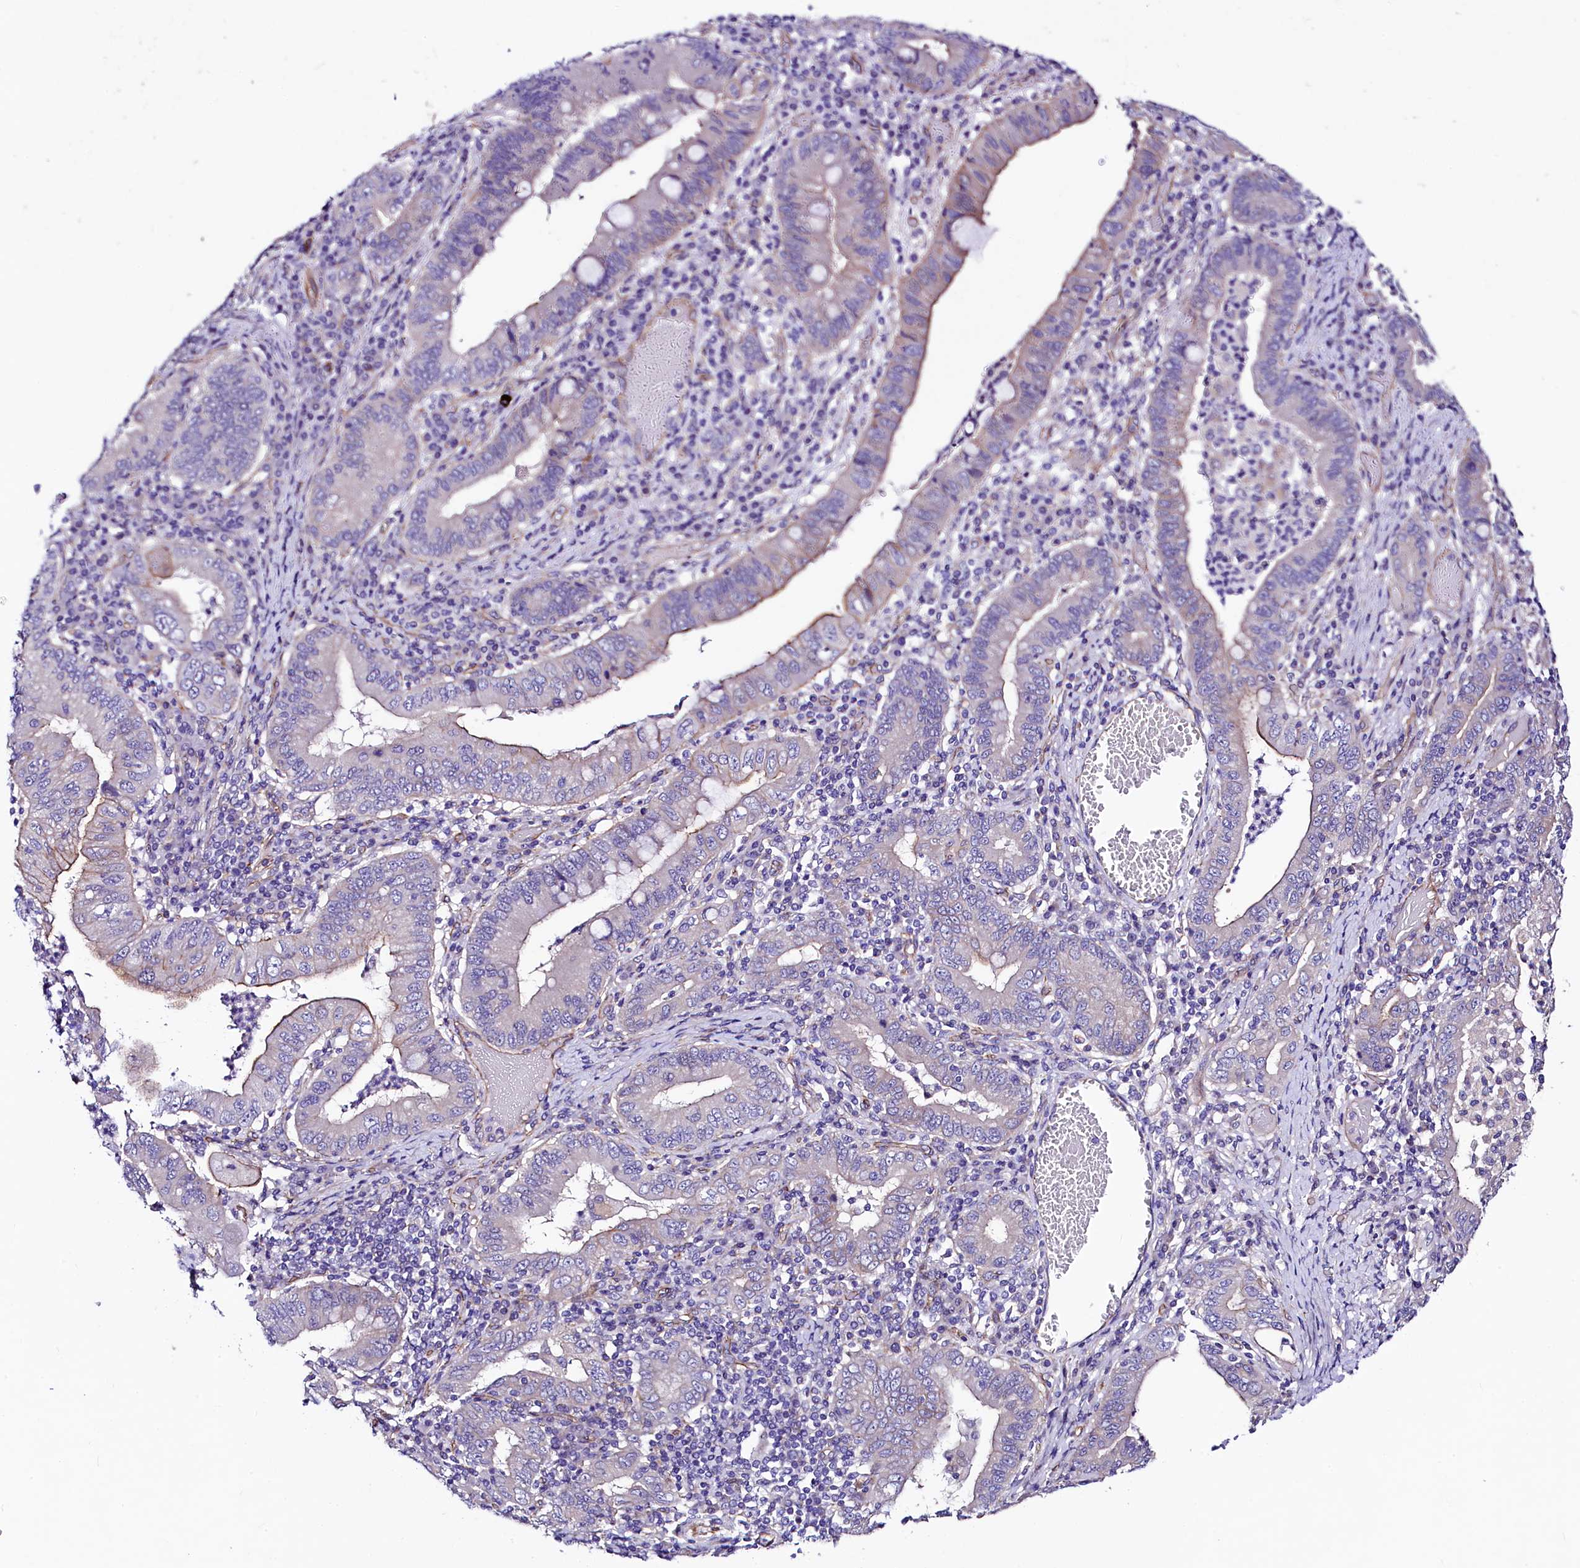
{"staining": {"intensity": "negative", "quantity": "none", "location": "none"}, "tissue": "stomach cancer", "cell_type": "Tumor cells", "image_type": "cancer", "snomed": [{"axis": "morphology", "description": "Normal tissue, NOS"}, {"axis": "morphology", "description": "Adenocarcinoma, NOS"}, {"axis": "topography", "description": "Esophagus"}, {"axis": "topography", "description": "Stomach, upper"}, {"axis": "topography", "description": "Peripheral nerve tissue"}], "caption": "IHC image of neoplastic tissue: human stomach adenocarcinoma stained with DAB reveals no significant protein staining in tumor cells.", "gene": "SLF1", "patient": {"sex": "male", "age": 62}}